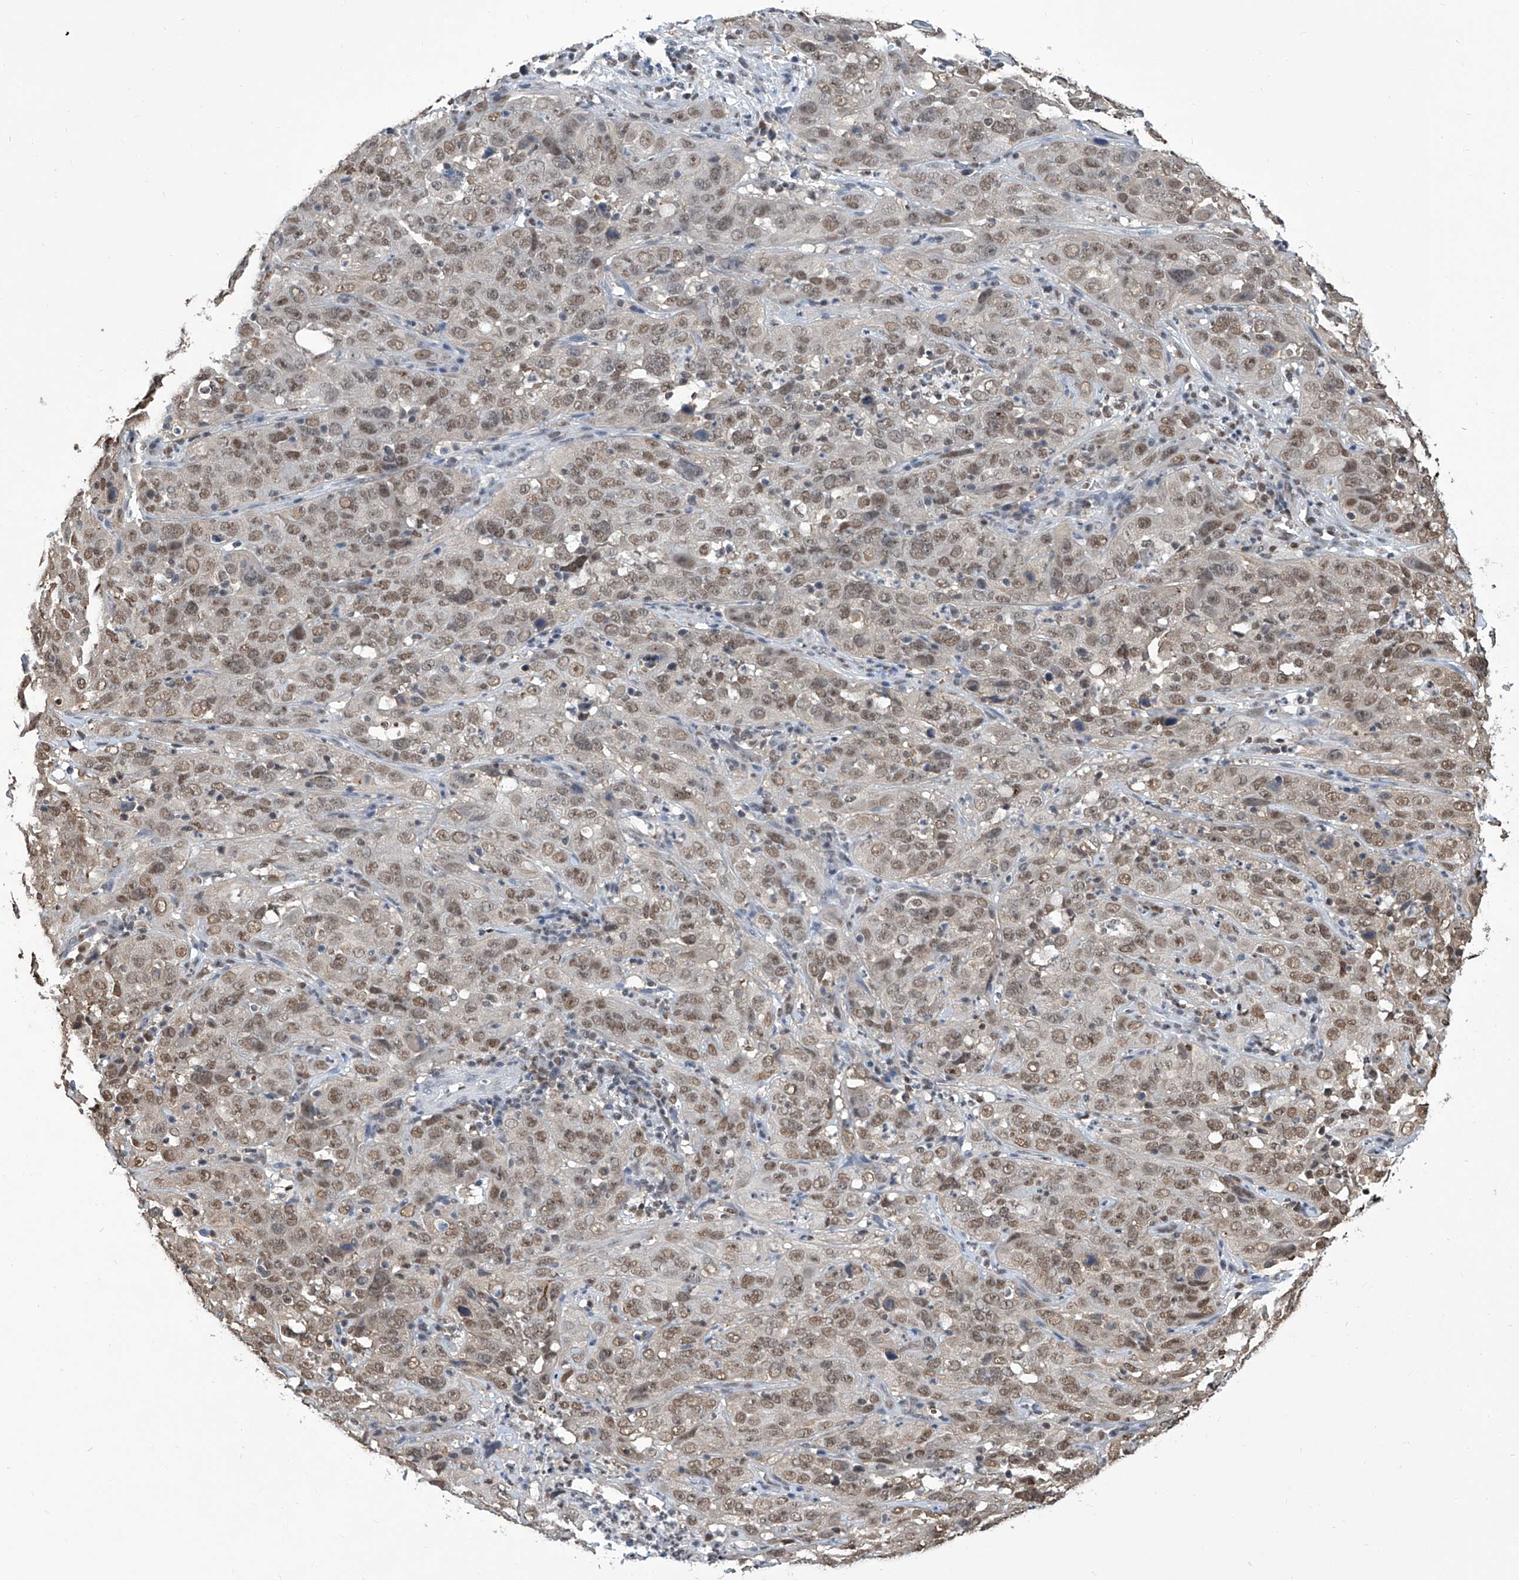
{"staining": {"intensity": "moderate", "quantity": ">75%", "location": "nuclear"}, "tissue": "cervical cancer", "cell_type": "Tumor cells", "image_type": "cancer", "snomed": [{"axis": "morphology", "description": "Squamous cell carcinoma, NOS"}, {"axis": "topography", "description": "Cervix"}], "caption": "Immunohistochemical staining of human cervical squamous cell carcinoma shows moderate nuclear protein staining in about >75% of tumor cells.", "gene": "SREBF2", "patient": {"sex": "female", "age": 32}}